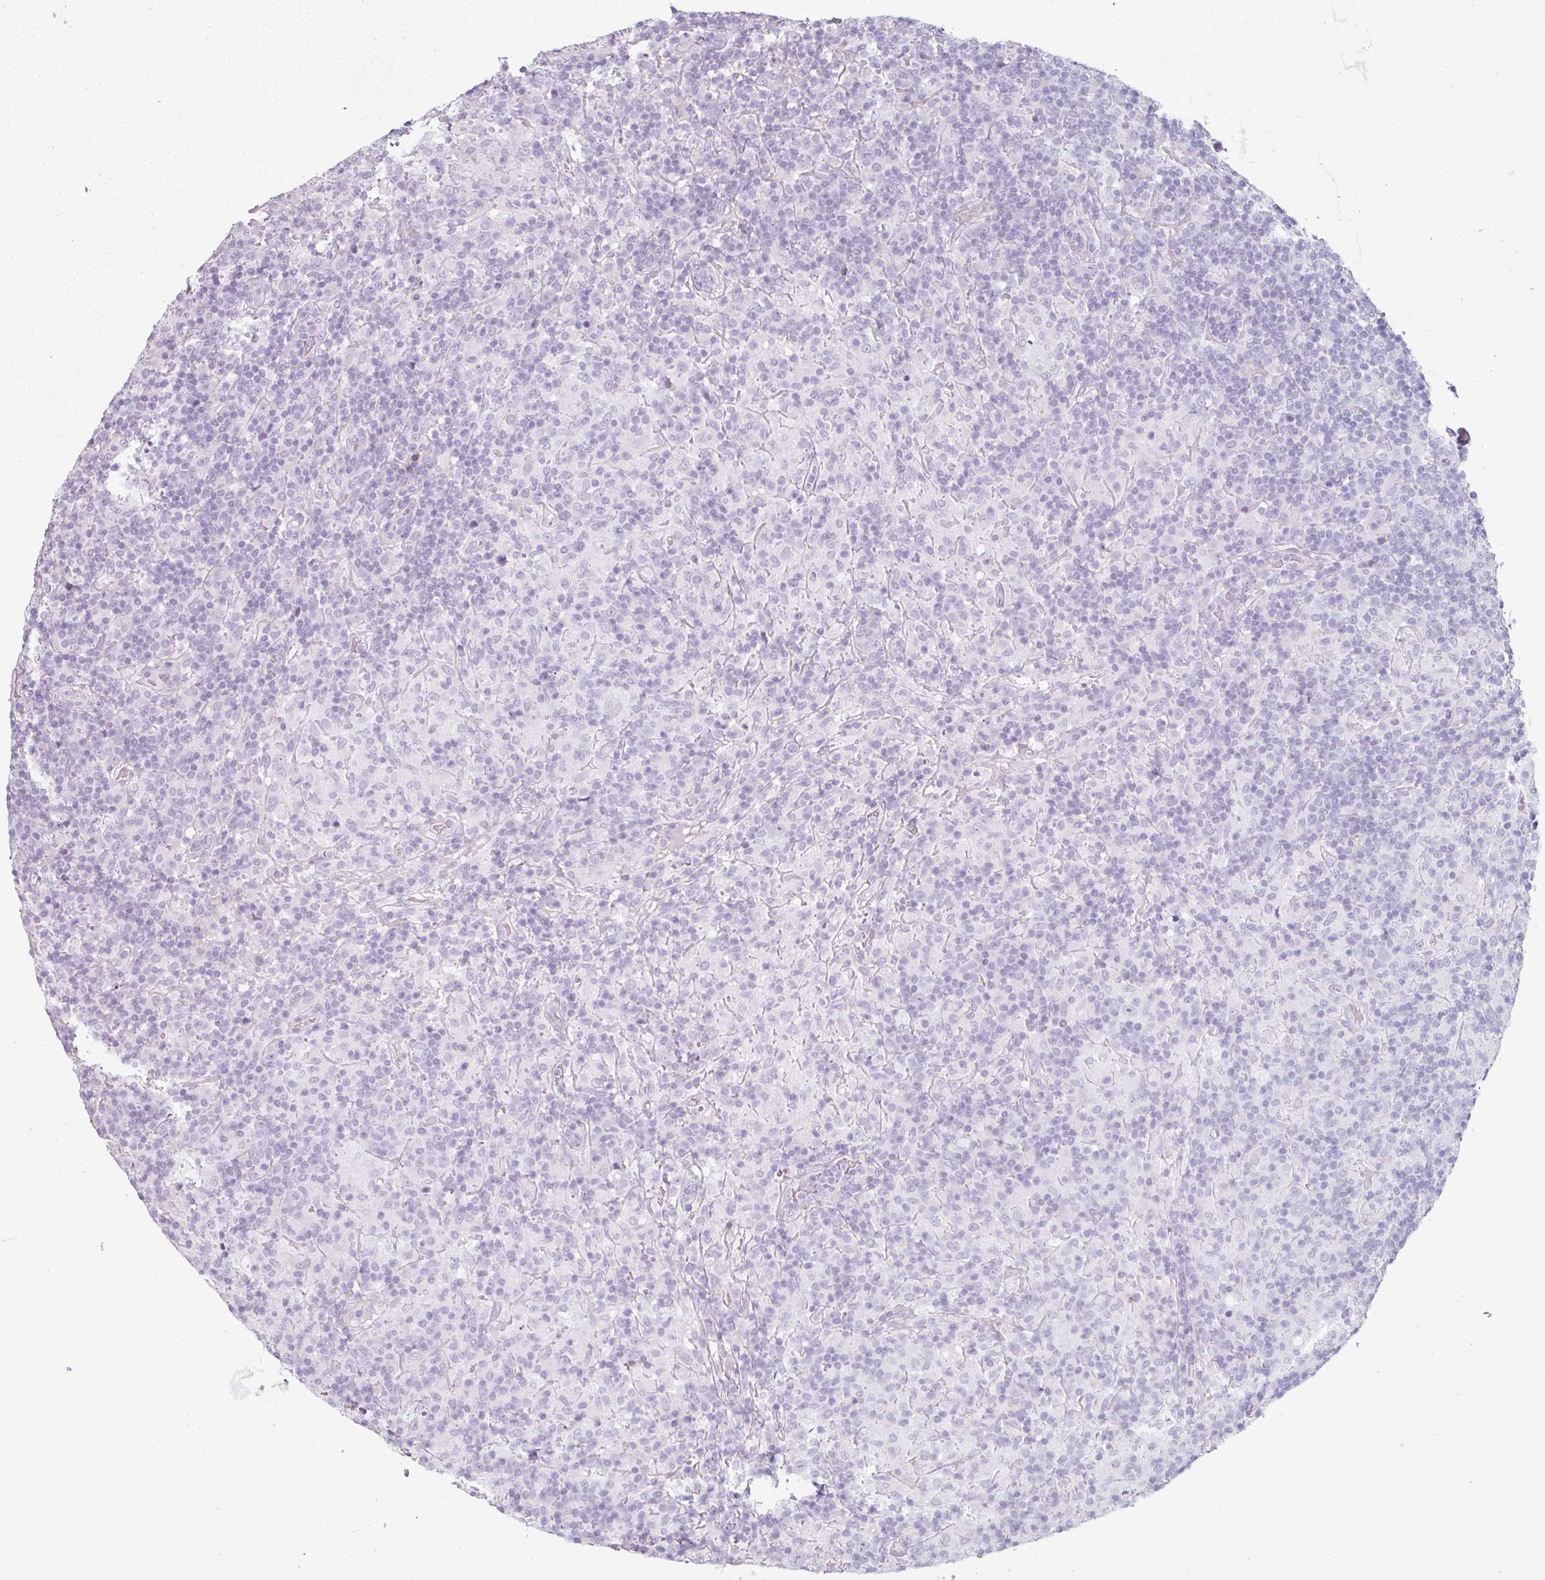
{"staining": {"intensity": "negative", "quantity": "none", "location": "none"}, "tissue": "lymphoma", "cell_type": "Tumor cells", "image_type": "cancer", "snomed": [{"axis": "morphology", "description": "Hodgkin's disease, NOS"}, {"axis": "topography", "description": "Lymph node"}], "caption": "This is an IHC histopathology image of human lymphoma. There is no positivity in tumor cells.", "gene": "CLCA1", "patient": {"sex": "male", "age": 70}}